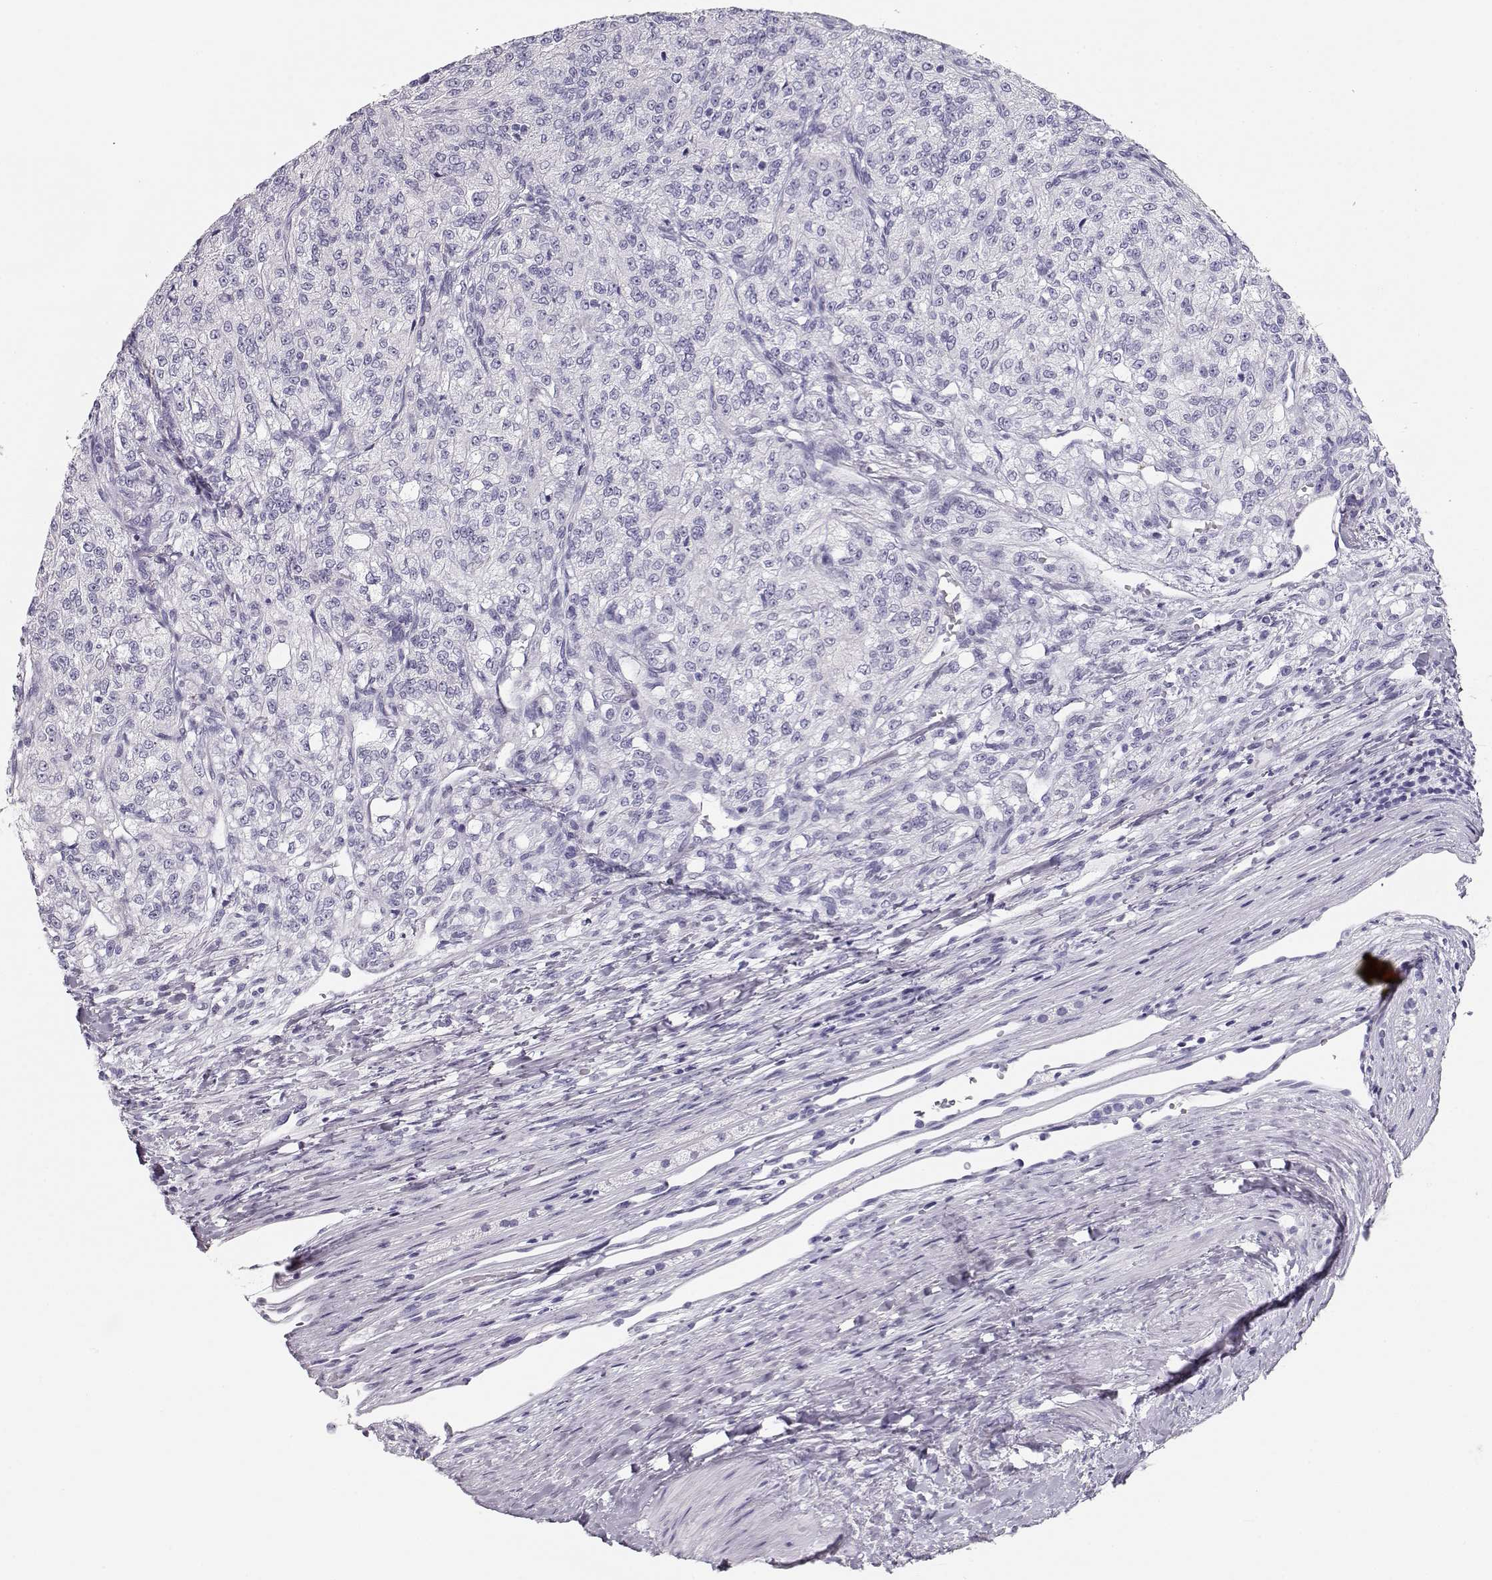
{"staining": {"intensity": "negative", "quantity": "none", "location": "none"}, "tissue": "renal cancer", "cell_type": "Tumor cells", "image_type": "cancer", "snomed": [{"axis": "morphology", "description": "Adenocarcinoma, NOS"}, {"axis": "topography", "description": "Kidney"}], "caption": "Renal cancer was stained to show a protein in brown. There is no significant positivity in tumor cells. The staining was performed using DAB to visualize the protein expression in brown, while the nuclei were stained in blue with hematoxylin (Magnification: 20x).", "gene": "MAGEC1", "patient": {"sex": "female", "age": 63}}